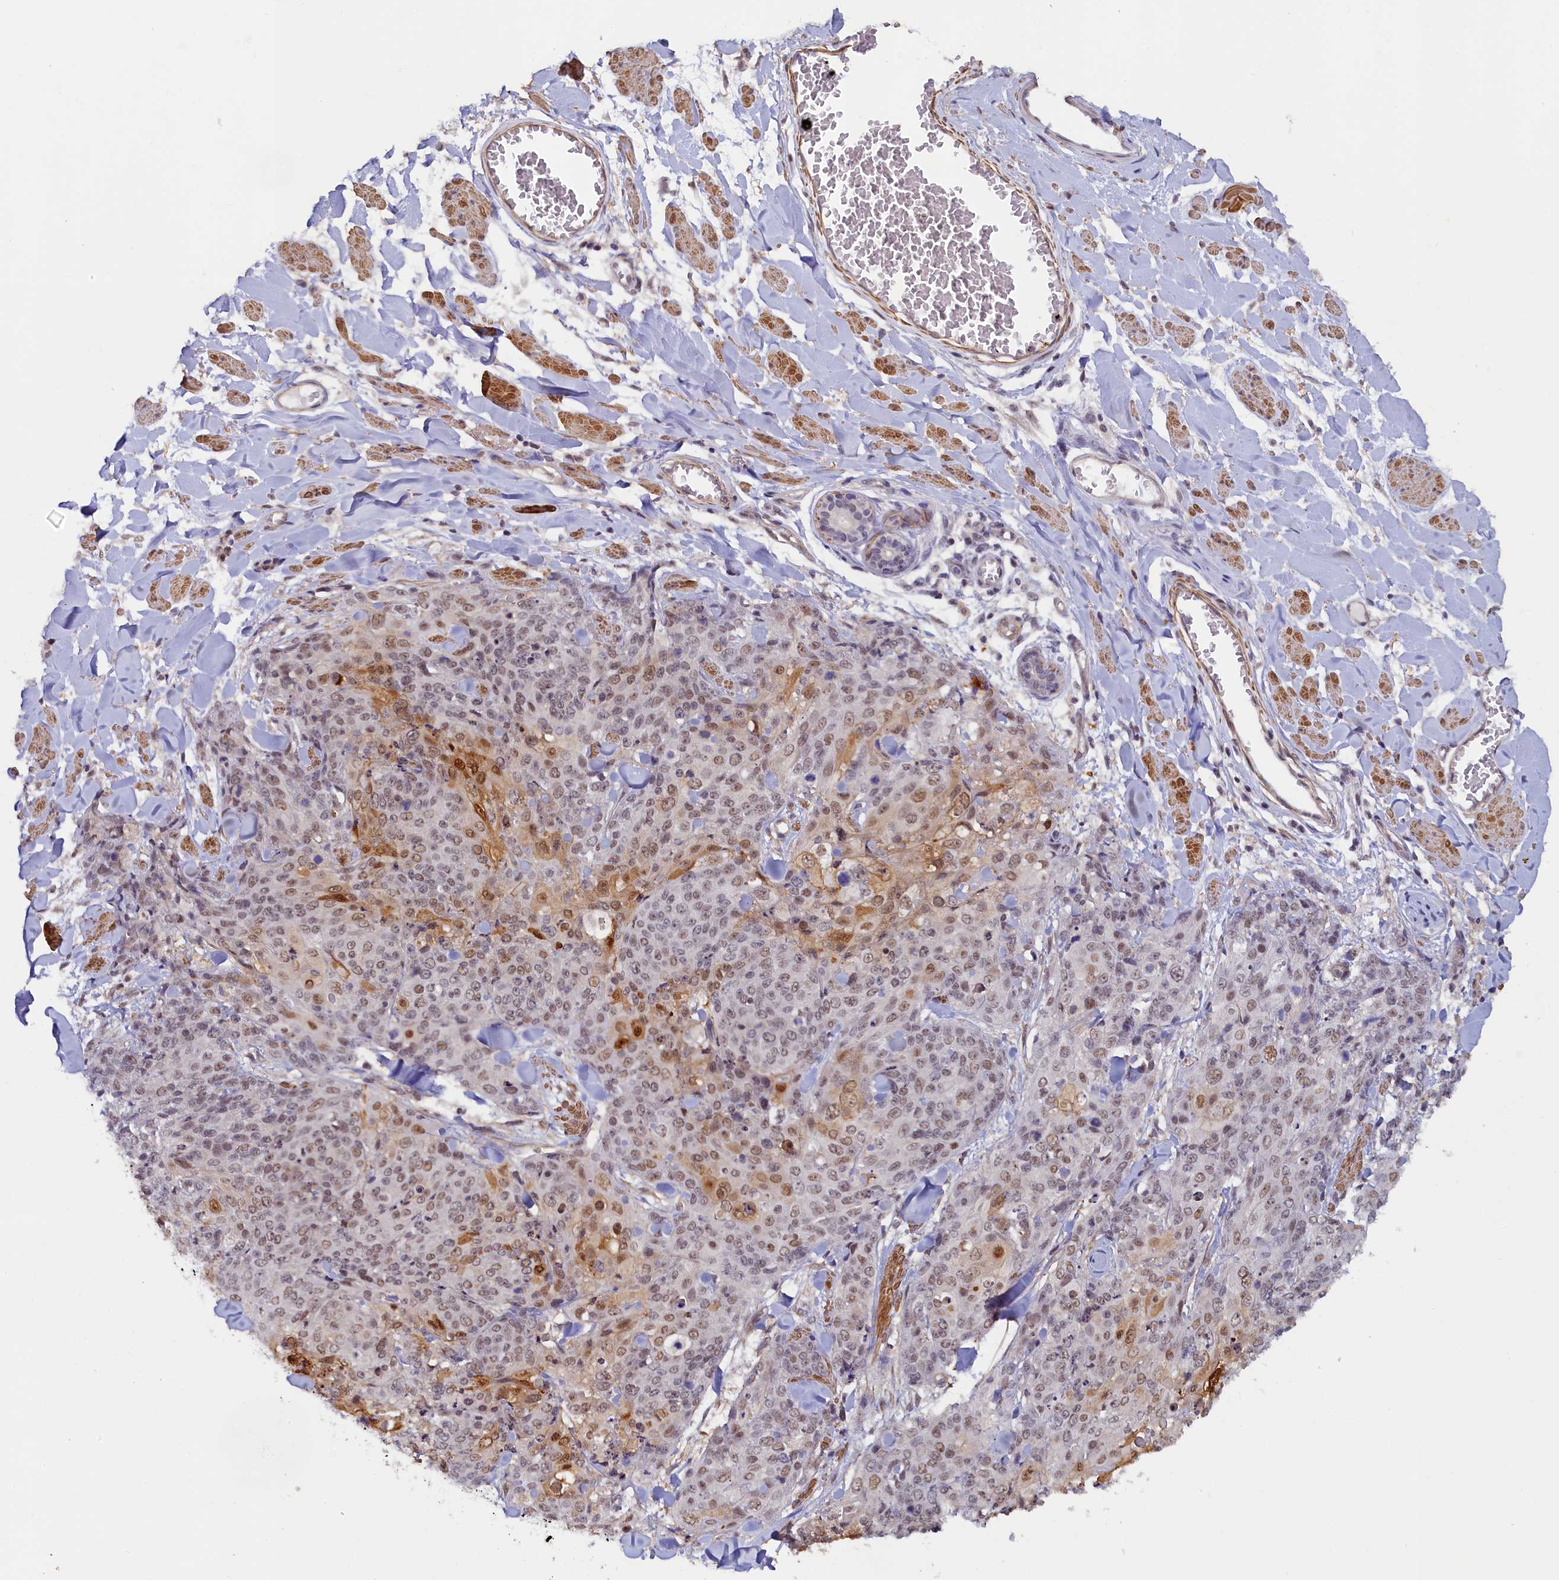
{"staining": {"intensity": "moderate", "quantity": ">75%", "location": "nuclear"}, "tissue": "skin cancer", "cell_type": "Tumor cells", "image_type": "cancer", "snomed": [{"axis": "morphology", "description": "Squamous cell carcinoma, NOS"}, {"axis": "topography", "description": "Skin"}, {"axis": "topography", "description": "Vulva"}], "caption": "Tumor cells exhibit medium levels of moderate nuclear expression in approximately >75% of cells in human skin cancer (squamous cell carcinoma).", "gene": "INTS14", "patient": {"sex": "female", "age": 85}}